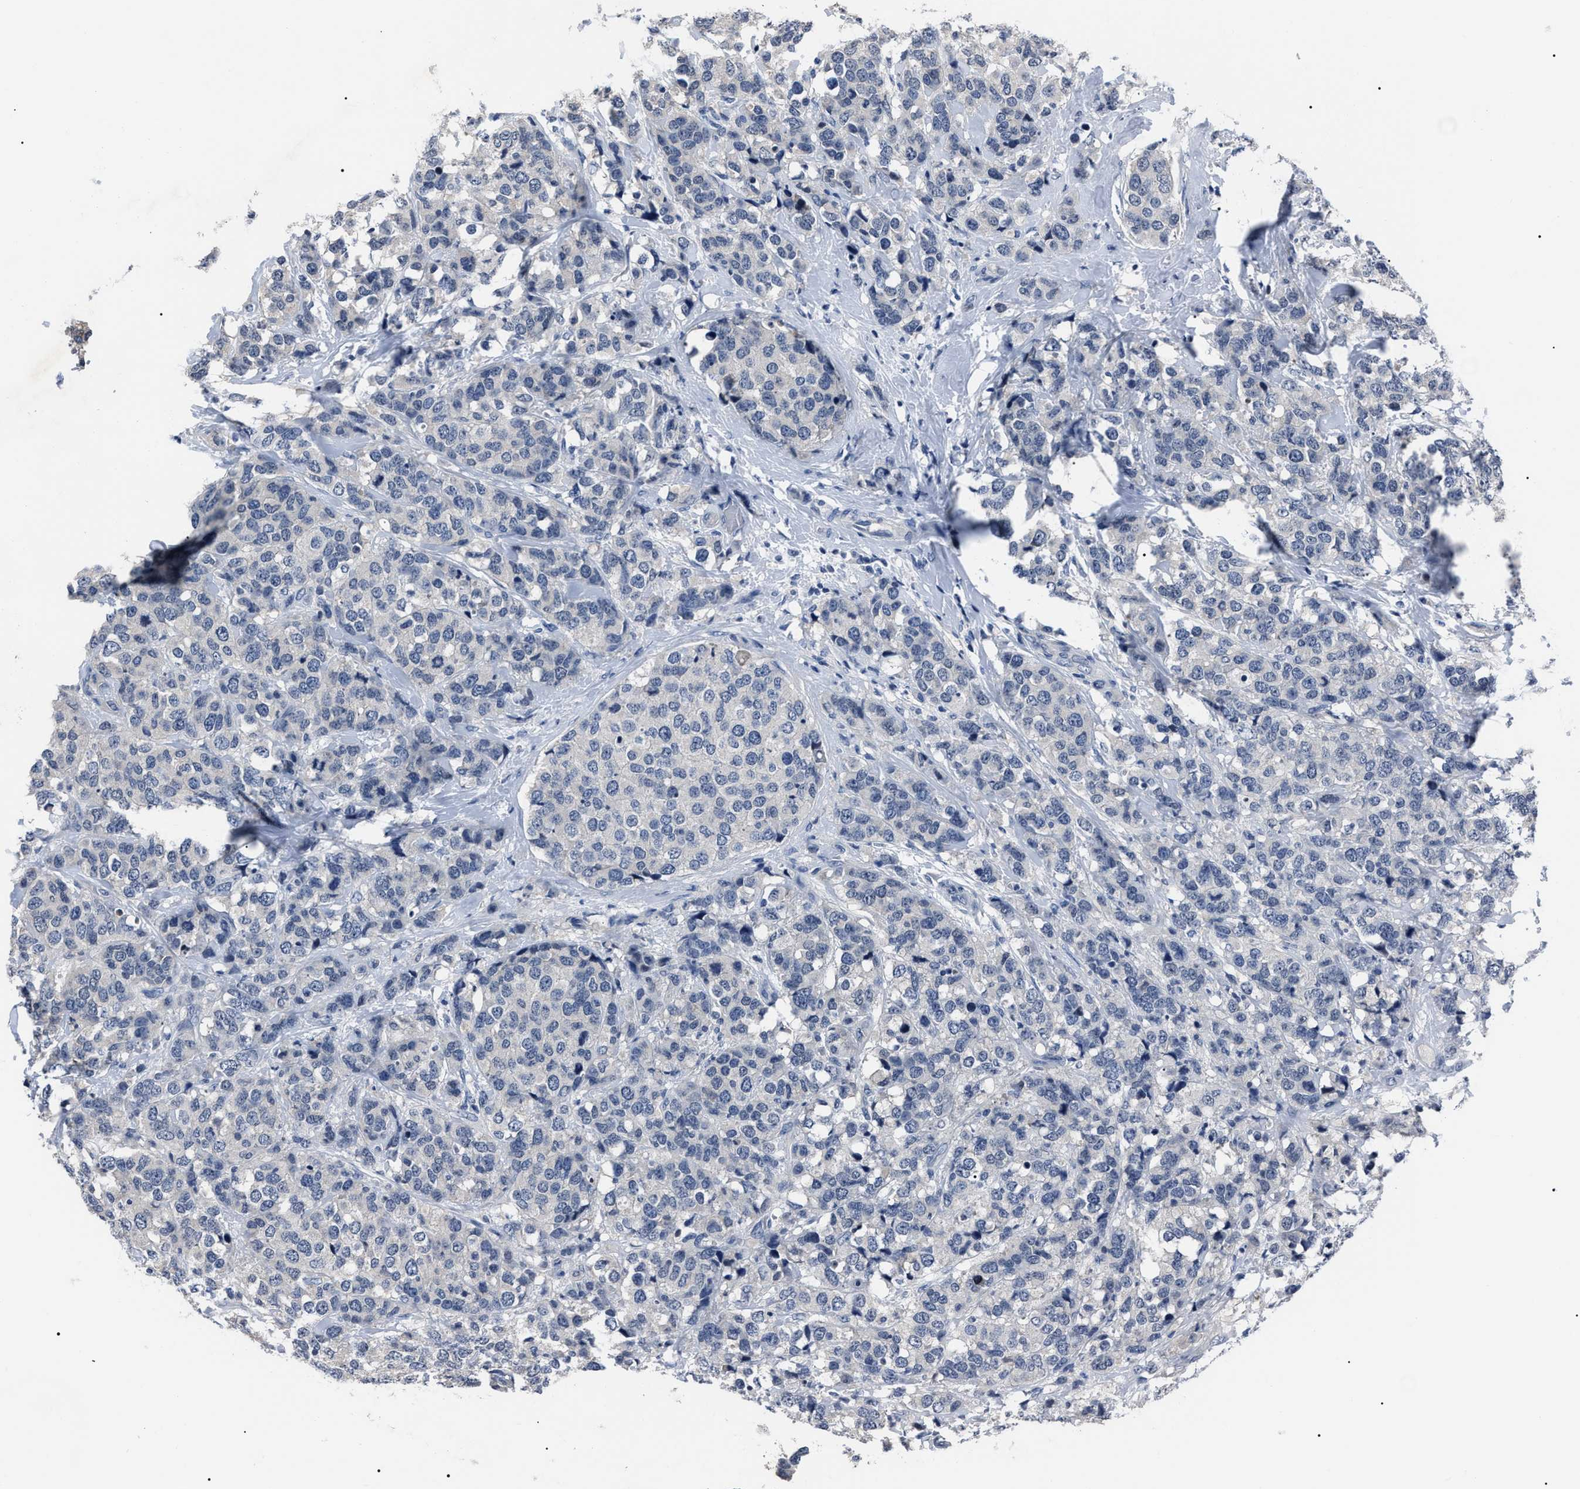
{"staining": {"intensity": "negative", "quantity": "none", "location": "none"}, "tissue": "breast cancer", "cell_type": "Tumor cells", "image_type": "cancer", "snomed": [{"axis": "morphology", "description": "Lobular carcinoma"}, {"axis": "topography", "description": "Breast"}], "caption": "DAB immunohistochemical staining of human breast cancer (lobular carcinoma) shows no significant expression in tumor cells. The staining was performed using DAB (3,3'-diaminobenzidine) to visualize the protein expression in brown, while the nuclei were stained in blue with hematoxylin (Magnification: 20x).", "gene": "LRWD1", "patient": {"sex": "female", "age": 59}}